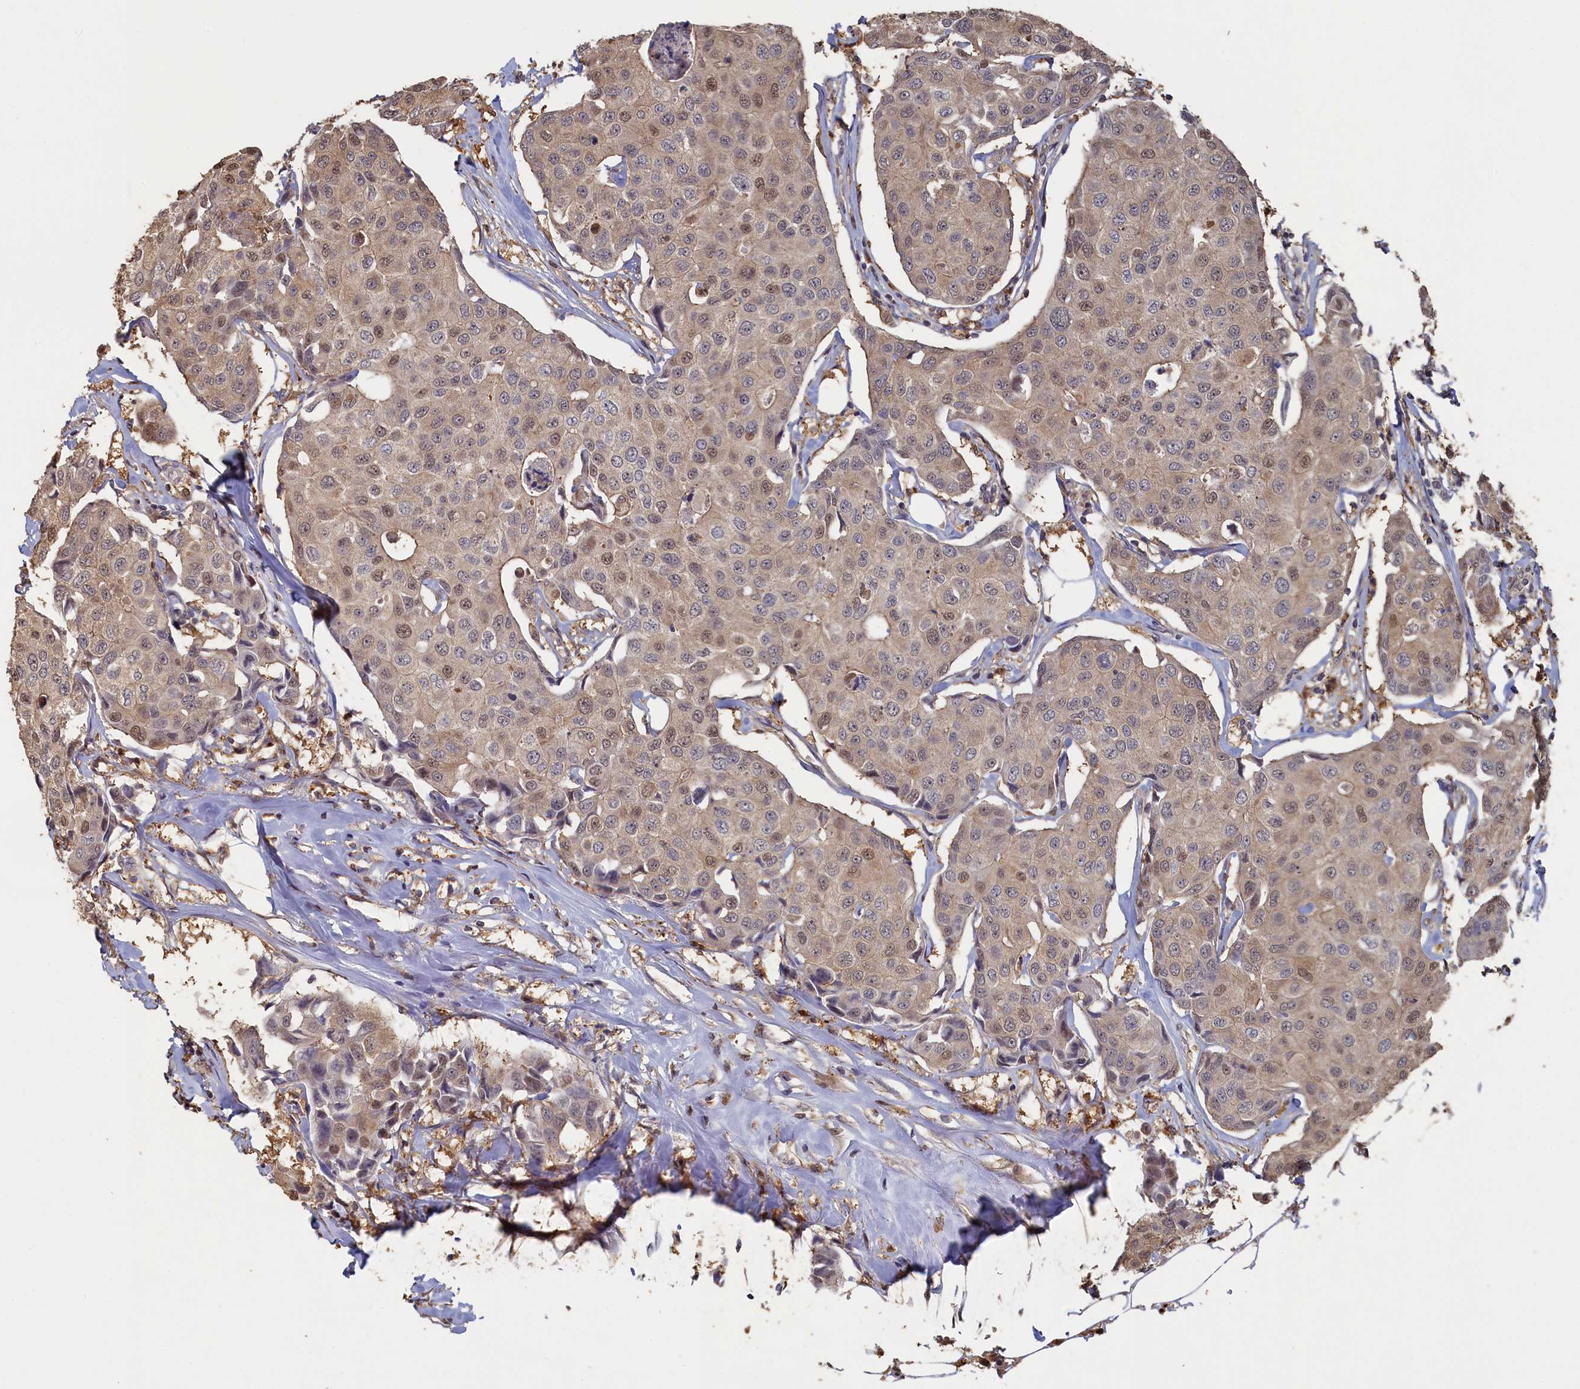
{"staining": {"intensity": "weak", "quantity": "25%-75%", "location": "cytoplasmic/membranous,nuclear"}, "tissue": "breast cancer", "cell_type": "Tumor cells", "image_type": "cancer", "snomed": [{"axis": "morphology", "description": "Duct carcinoma"}, {"axis": "topography", "description": "Breast"}], "caption": "Immunohistochemical staining of human infiltrating ductal carcinoma (breast) shows low levels of weak cytoplasmic/membranous and nuclear expression in approximately 25%-75% of tumor cells. (brown staining indicates protein expression, while blue staining denotes nuclei).", "gene": "UCHL3", "patient": {"sex": "female", "age": 80}}